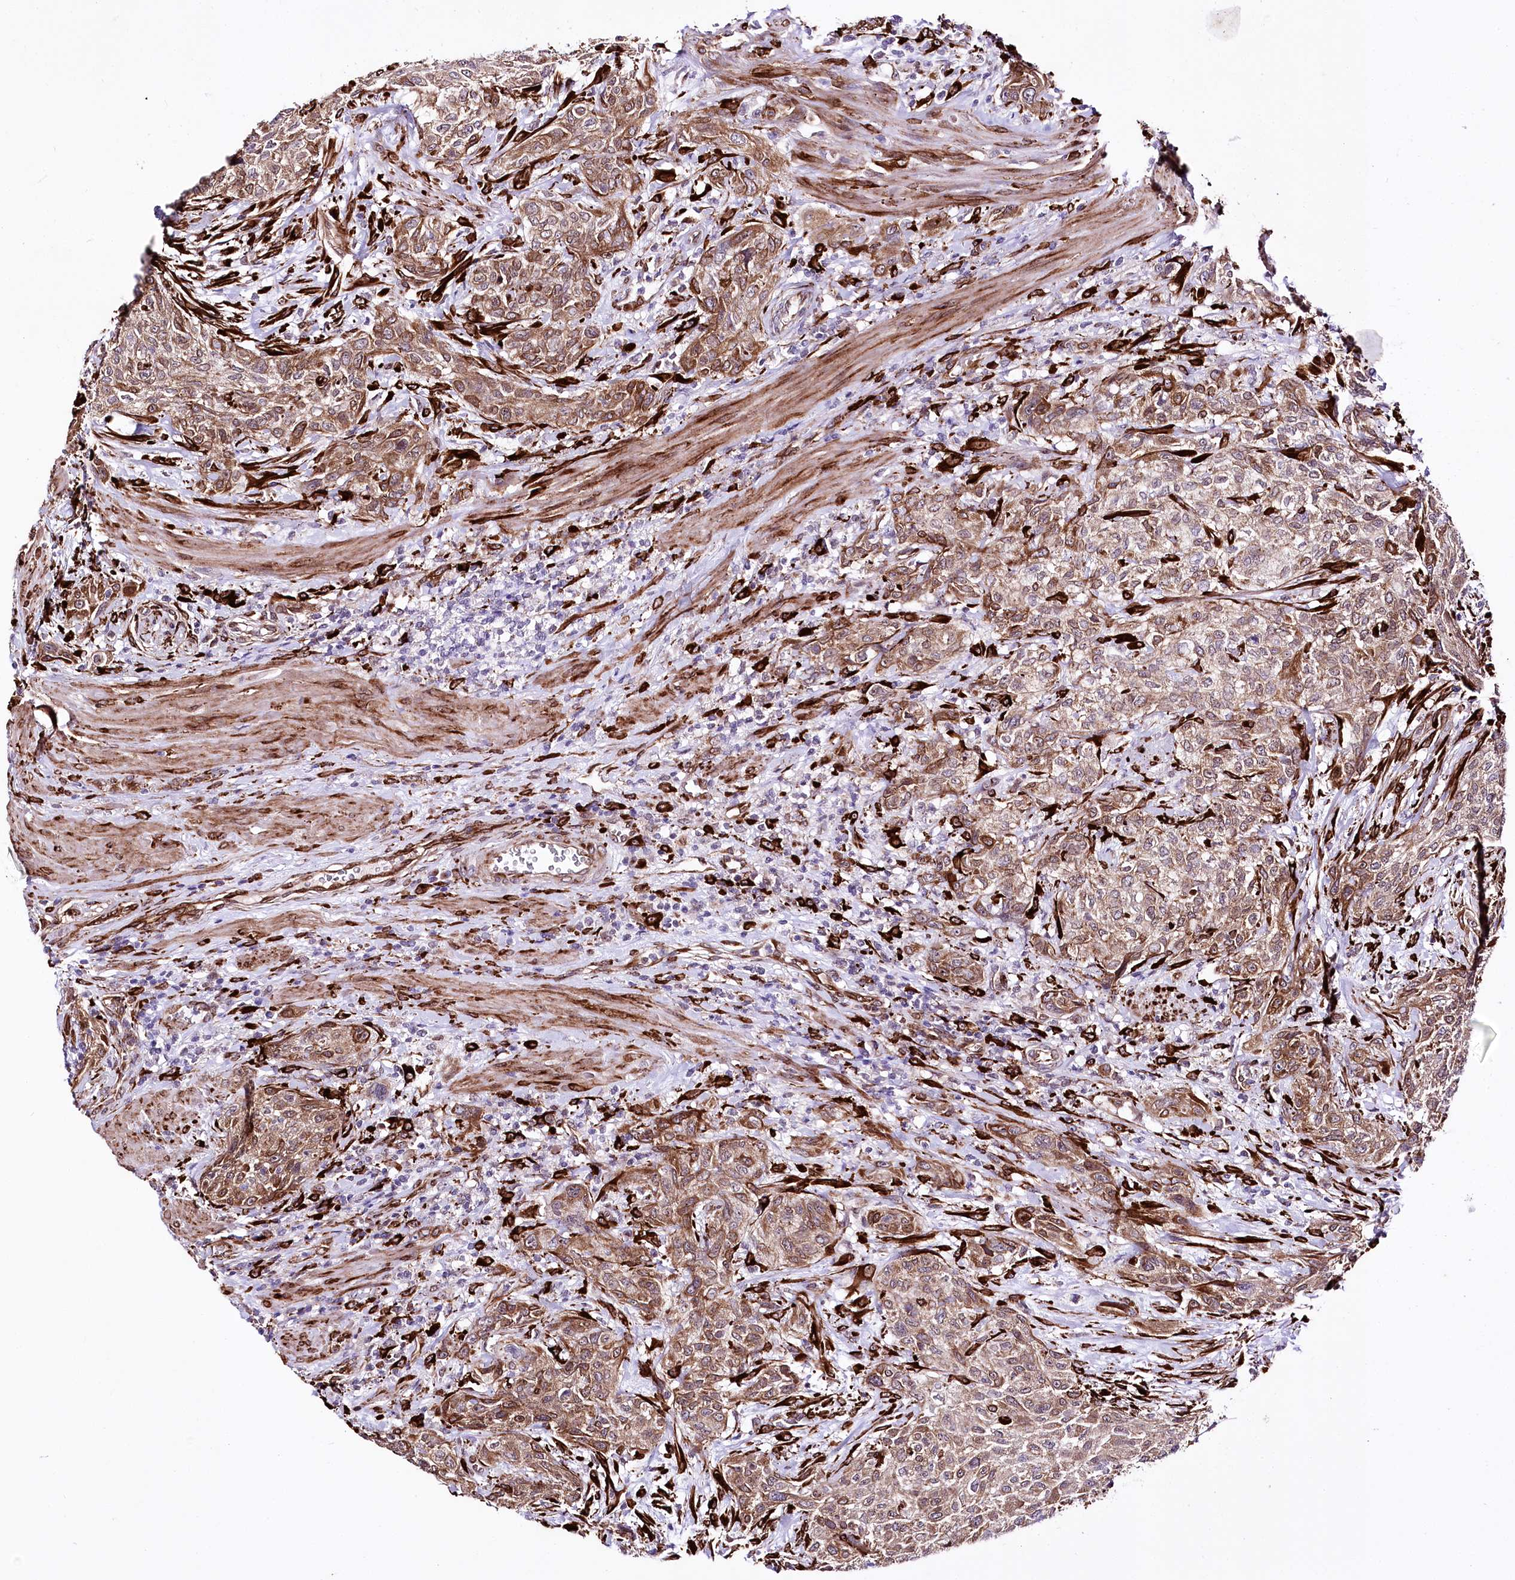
{"staining": {"intensity": "moderate", "quantity": ">75%", "location": "cytoplasmic/membranous"}, "tissue": "urothelial cancer", "cell_type": "Tumor cells", "image_type": "cancer", "snomed": [{"axis": "morphology", "description": "Normal tissue, NOS"}, {"axis": "morphology", "description": "Urothelial carcinoma, NOS"}, {"axis": "topography", "description": "Urinary bladder"}, {"axis": "topography", "description": "Peripheral nerve tissue"}], "caption": "The photomicrograph displays staining of transitional cell carcinoma, revealing moderate cytoplasmic/membranous protein expression (brown color) within tumor cells.", "gene": "WWC1", "patient": {"sex": "male", "age": 35}}